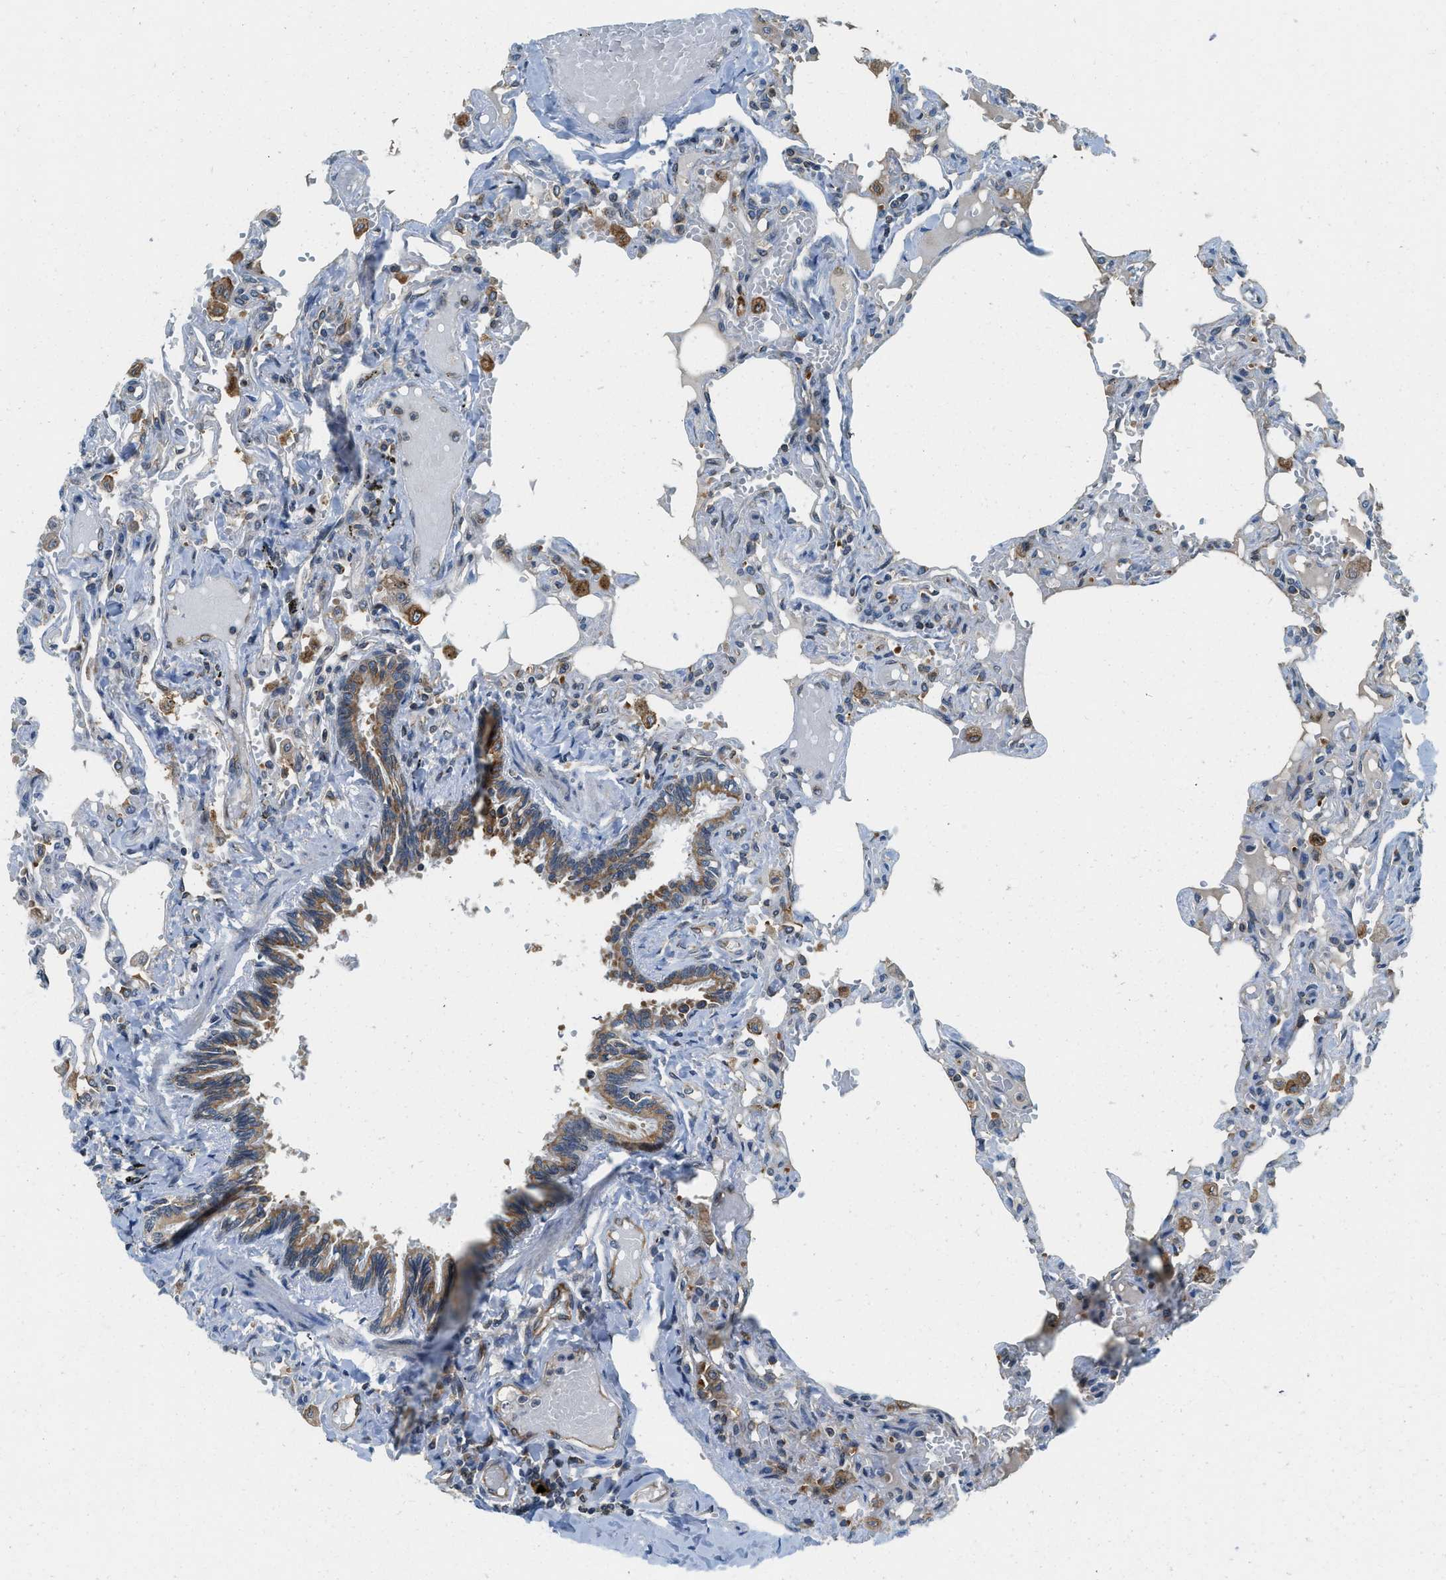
{"staining": {"intensity": "negative", "quantity": "none", "location": "none"}, "tissue": "lung", "cell_type": "Alveolar cells", "image_type": "normal", "snomed": [{"axis": "morphology", "description": "Normal tissue, NOS"}, {"axis": "topography", "description": "Lung"}], "caption": "Image shows no significant protein expression in alveolar cells of unremarkable lung.", "gene": "BCAP31", "patient": {"sex": "male", "age": 21}}